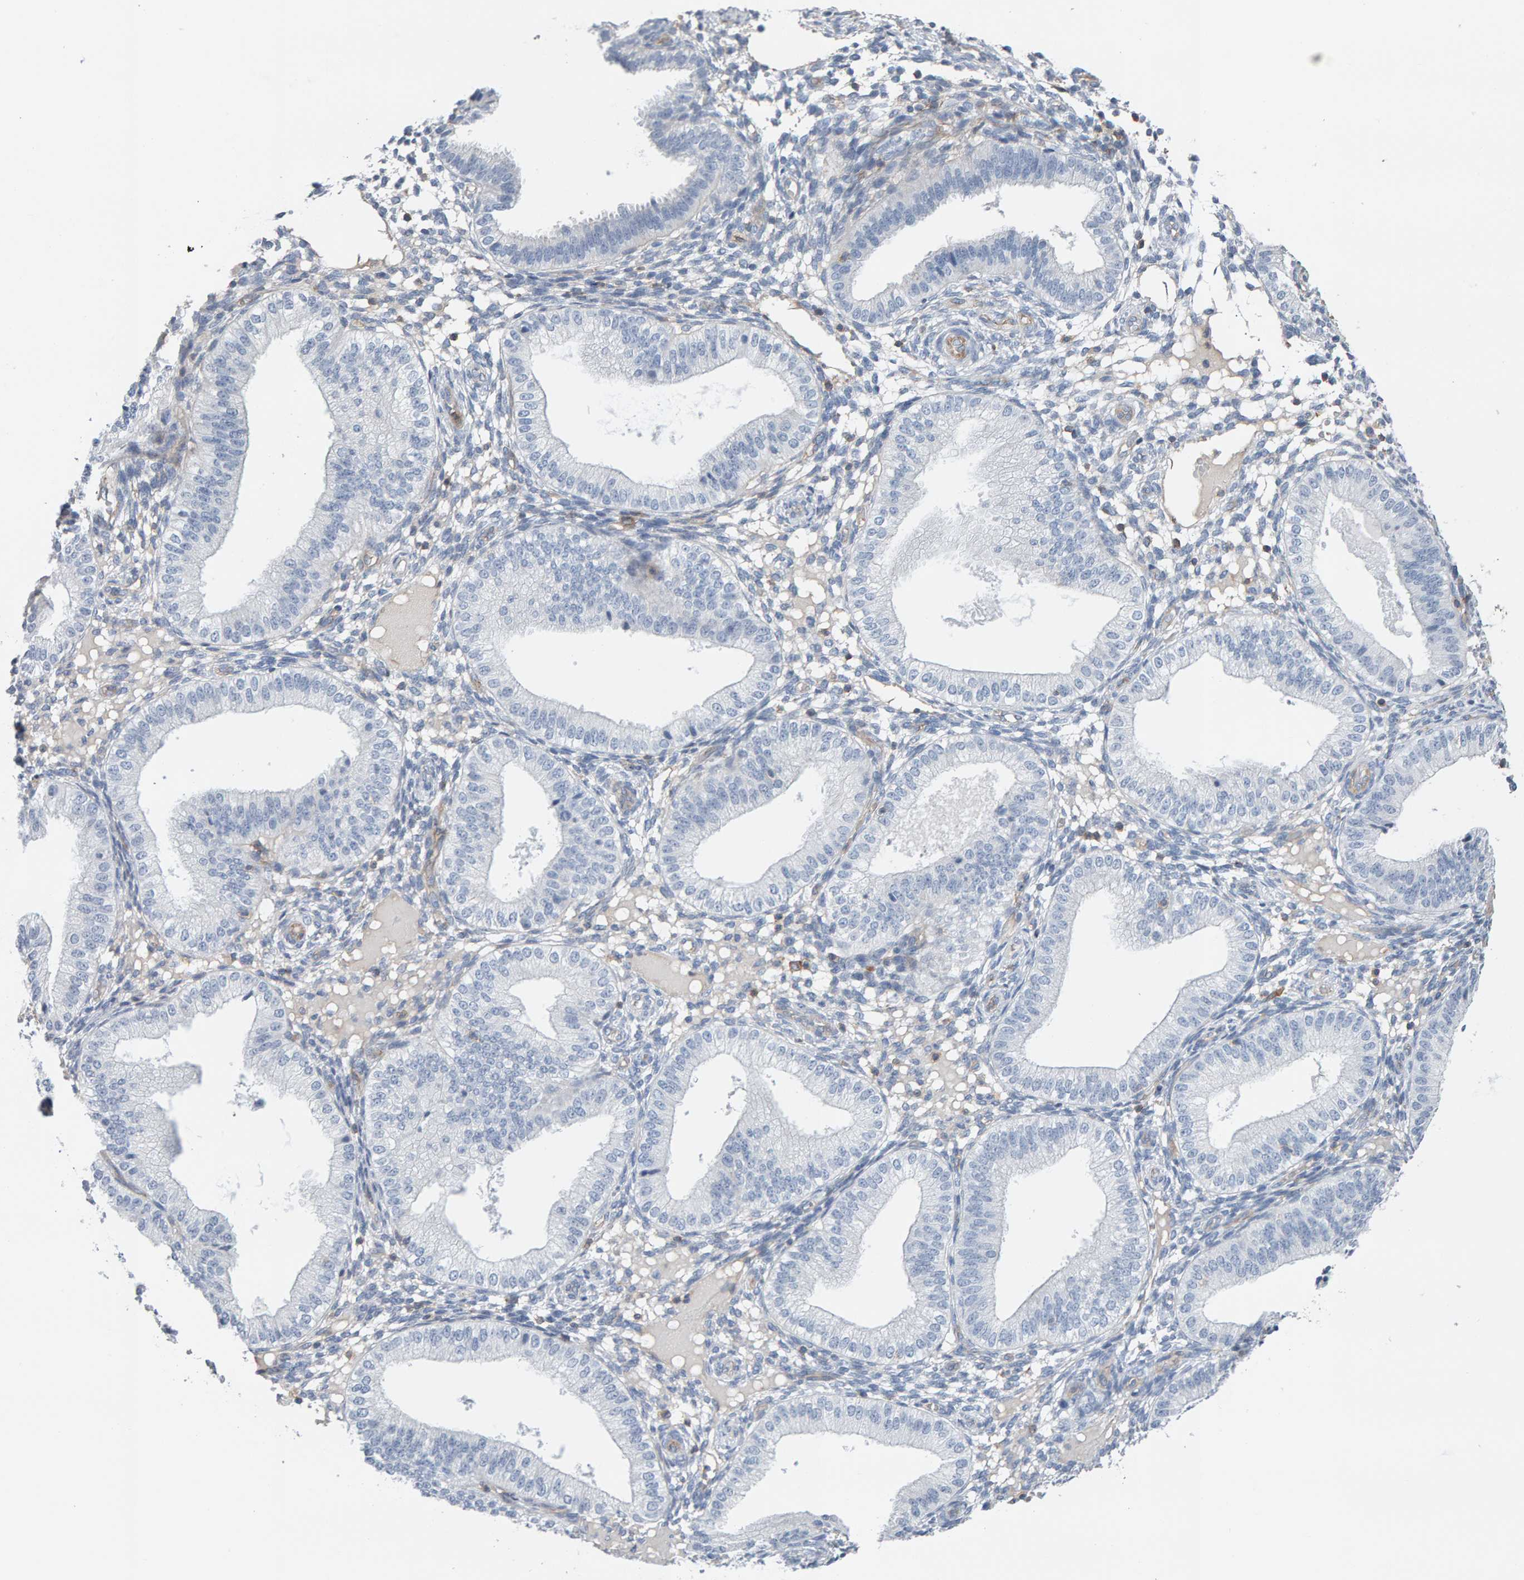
{"staining": {"intensity": "negative", "quantity": "none", "location": "none"}, "tissue": "endometrium", "cell_type": "Cells in endometrial stroma", "image_type": "normal", "snomed": [{"axis": "morphology", "description": "Normal tissue, NOS"}, {"axis": "topography", "description": "Endometrium"}], "caption": "This photomicrograph is of benign endometrium stained with immunohistochemistry to label a protein in brown with the nuclei are counter-stained blue. There is no positivity in cells in endometrial stroma. (Brightfield microscopy of DAB (3,3'-diaminobenzidine) immunohistochemistry at high magnification).", "gene": "FYN", "patient": {"sex": "female", "age": 39}}